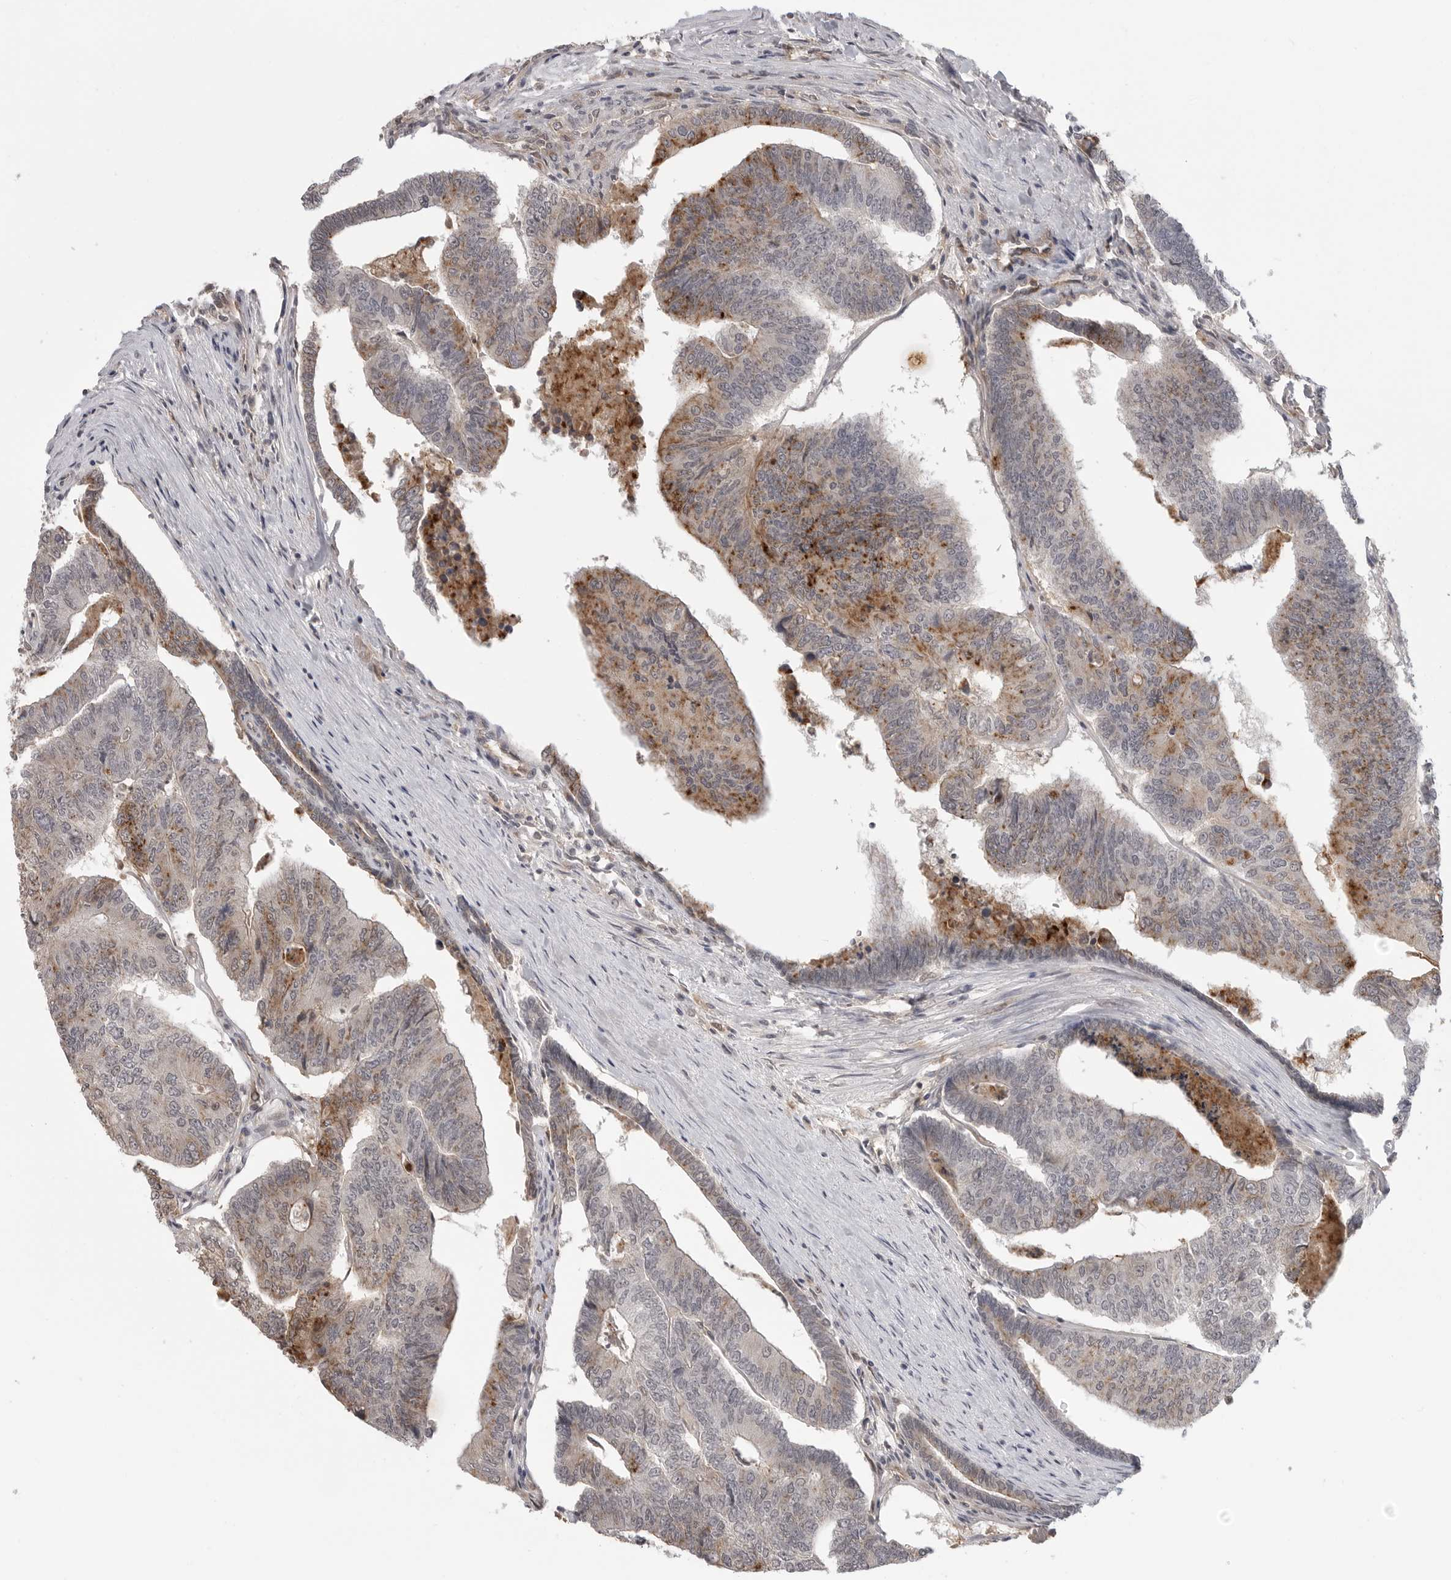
{"staining": {"intensity": "moderate", "quantity": "25%-75%", "location": "cytoplasmic/membranous"}, "tissue": "colorectal cancer", "cell_type": "Tumor cells", "image_type": "cancer", "snomed": [{"axis": "morphology", "description": "Adenocarcinoma, NOS"}, {"axis": "topography", "description": "Colon"}], "caption": "An image showing moderate cytoplasmic/membranous positivity in about 25%-75% of tumor cells in adenocarcinoma (colorectal), as visualized by brown immunohistochemical staining.", "gene": "IFNGR1", "patient": {"sex": "female", "age": 67}}